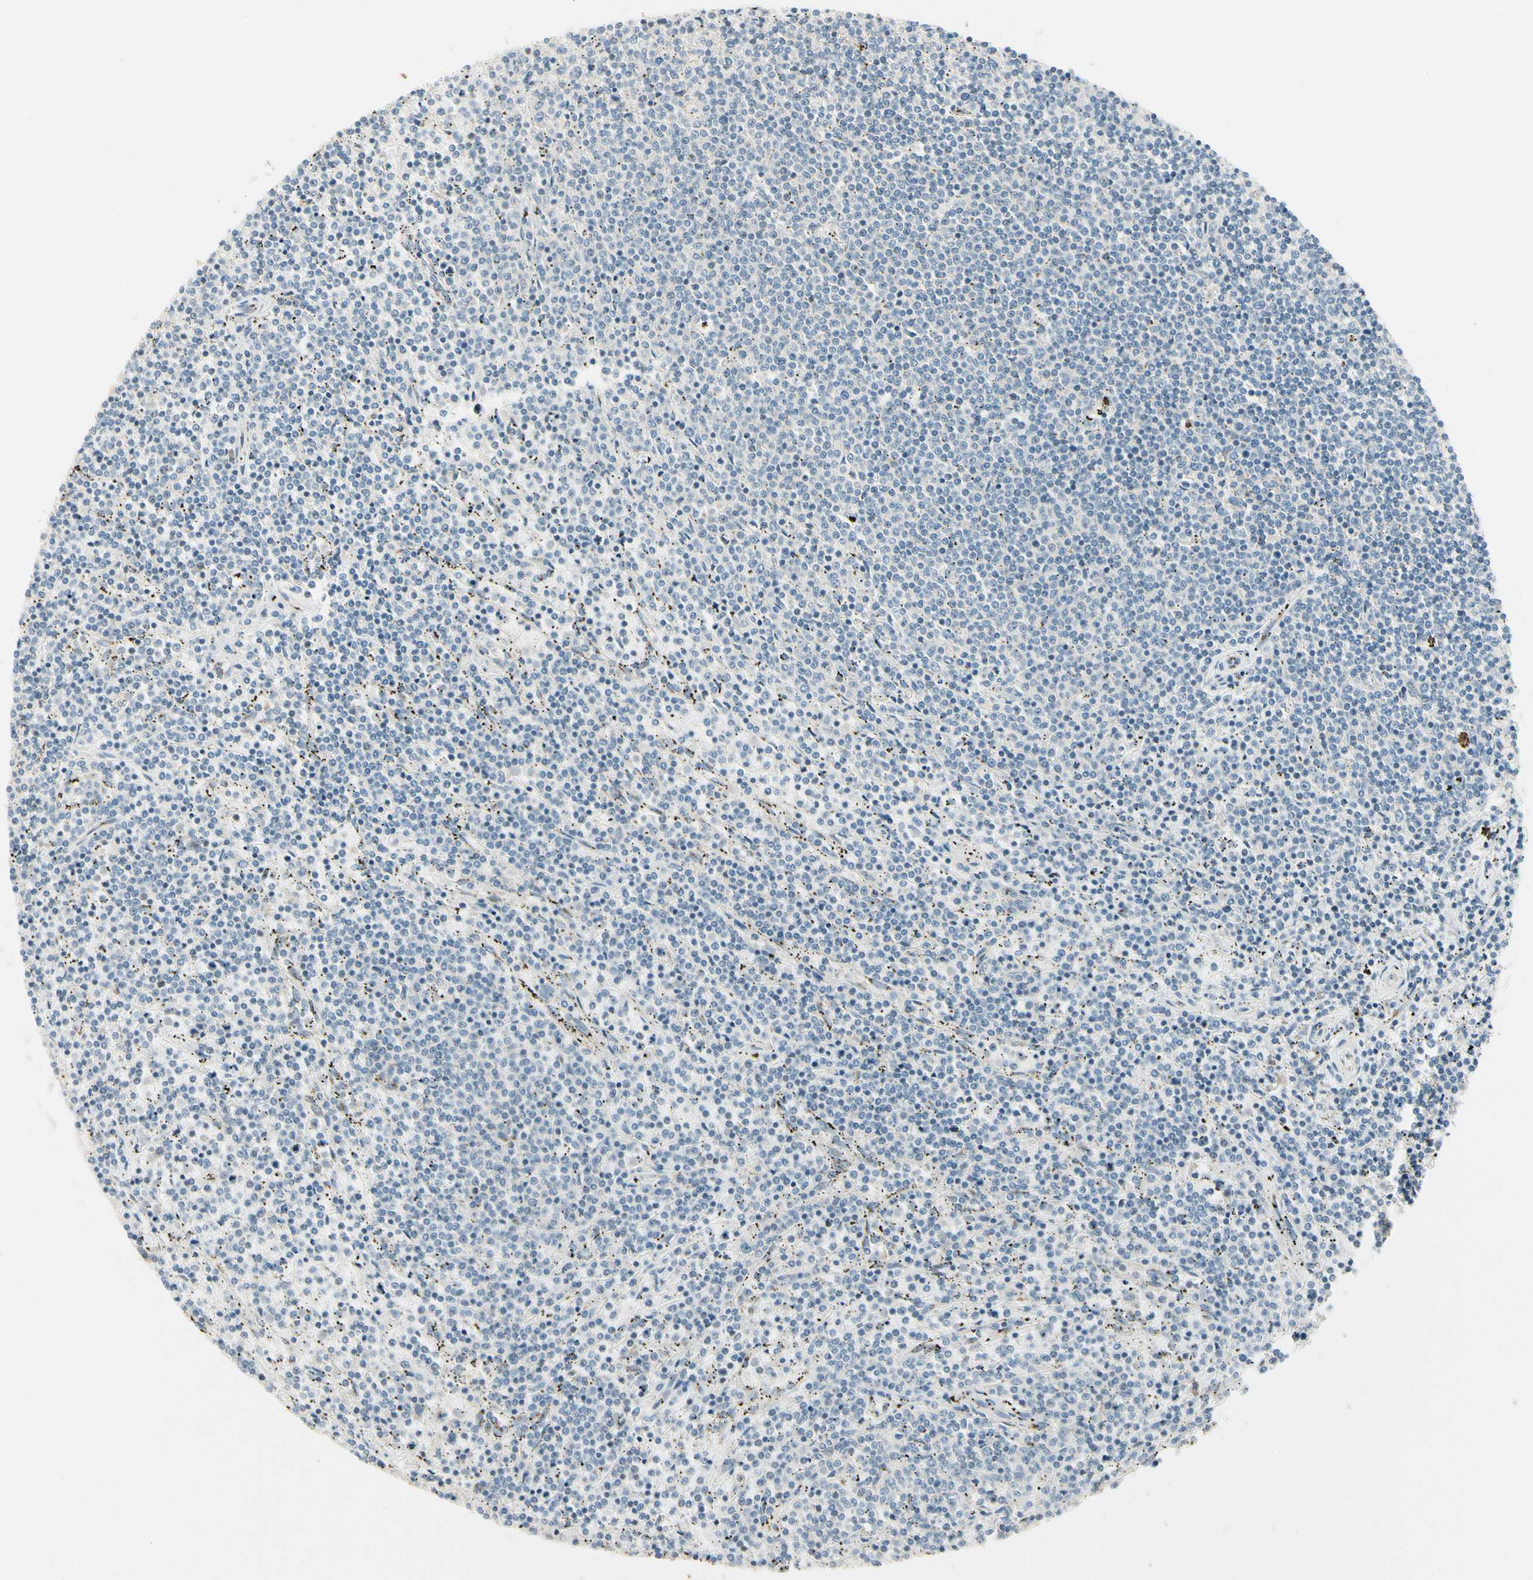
{"staining": {"intensity": "negative", "quantity": "none", "location": "none"}, "tissue": "lymphoma", "cell_type": "Tumor cells", "image_type": "cancer", "snomed": [{"axis": "morphology", "description": "Malignant lymphoma, non-Hodgkin's type, Low grade"}, {"axis": "topography", "description": "Spleen"}], "caption": "The photomicrograph shows no staining of tumor cells in low-grade malignant lymphoma, non-Hodgkin's type. (DAB immunohistochemistry with hematoxylin counter stain).", "gene": "MANSC1", "patient": {"sex": "female", "age": 50}}